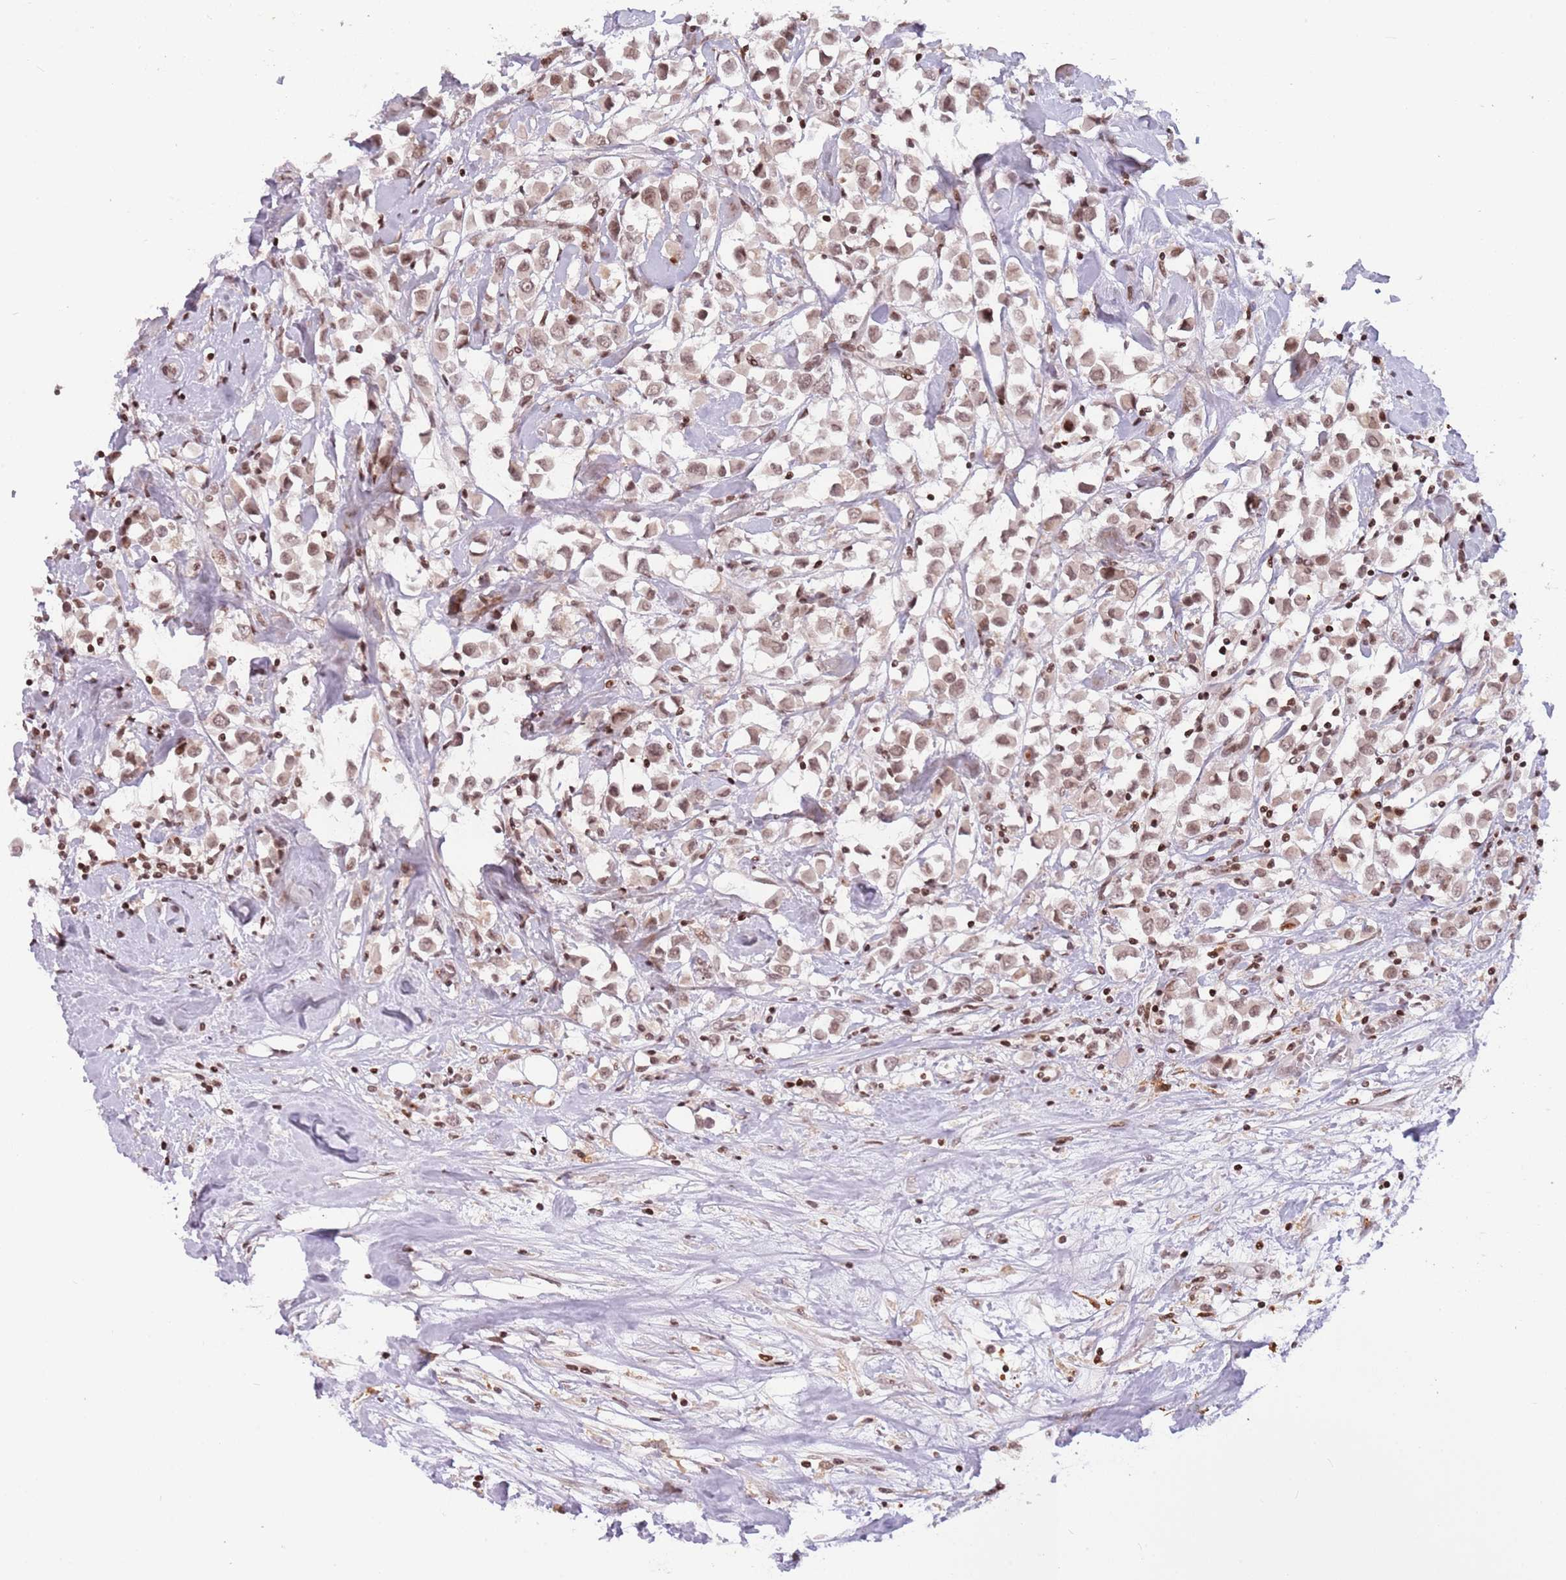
{"staining": {"intensity": "weak", "quantity": ">75%", "location": "nuclear"}, "tissue": "breast cancer", "cell_type": "Tumor cells", "image_type": "cancer", "snomed": [{"axis": "morphology", "description": "Duct carcinoma"}, {"axis": "topography", "description": "Breast"}], "caption": "The image demonstrates a brown stain indicating the presence of a protein in the nuclear of tumor cells in invasive ductal carcinoma (breast). (IHC, brightfield microscopy, high magnification).", "gene": "SH3RF3", "patient": {"sex": "female", "age": 61}}